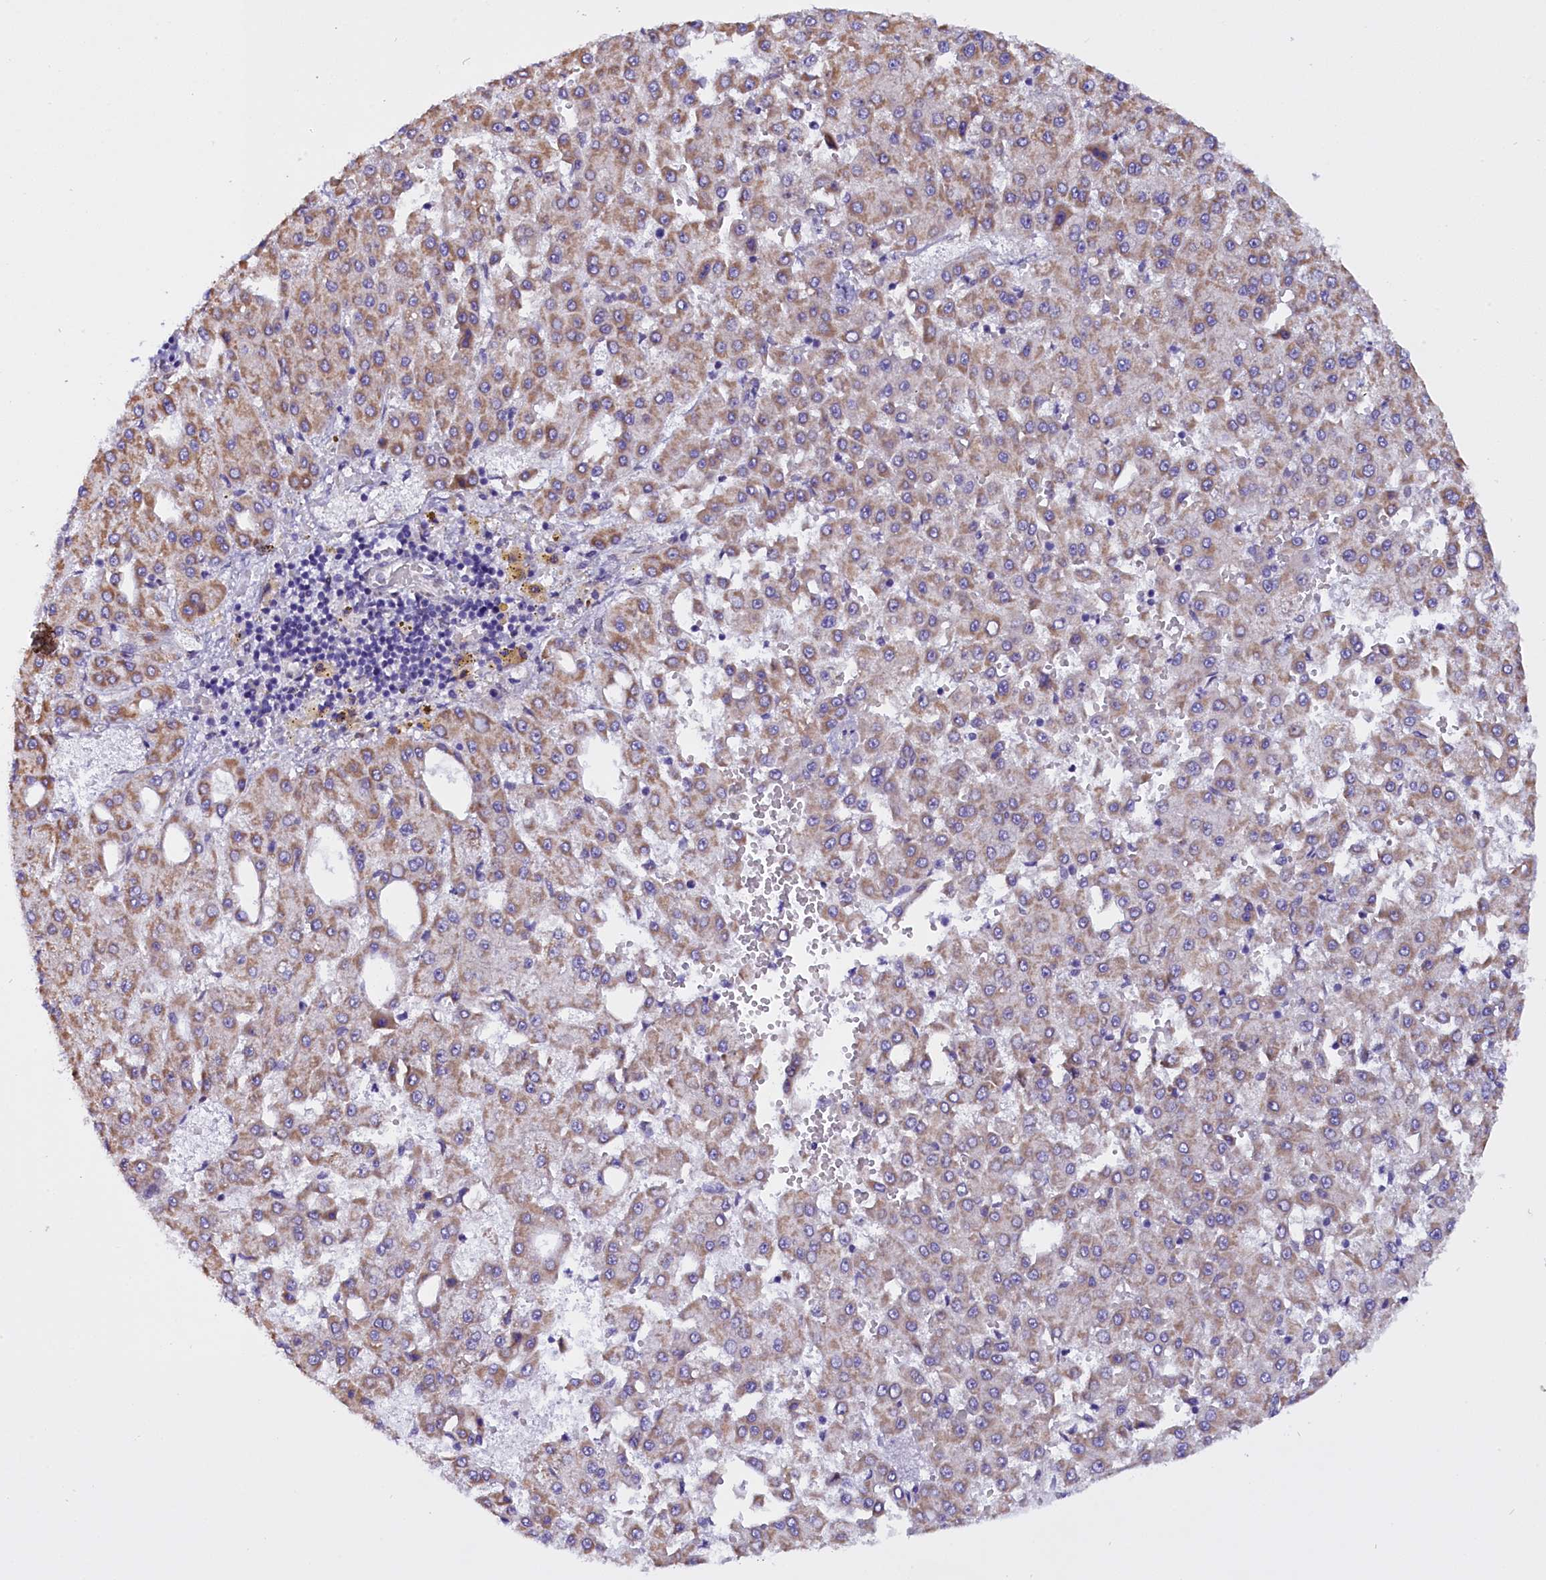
{"staining": {"intensity": "moderate", "quantity": ">75%", "location": "cytoplasmic/membranous"}, "tissue": "liver cancer", "cell_type": "Tumor cells", "image_type": "cancer", "snomed": [{"axis": "morphology", "description": "Carcinoma, Hepatocellular, NOS"}, {"axis": "topography", "description": "Liver"}], "caption": "An image of human liver hepatocellular carcinoma stained for a protein displays moderate cytoplasmic/membranous brown staining in tumor cells.", "gene": "UACA", "patient": {"sex": "male", "age": 47}}